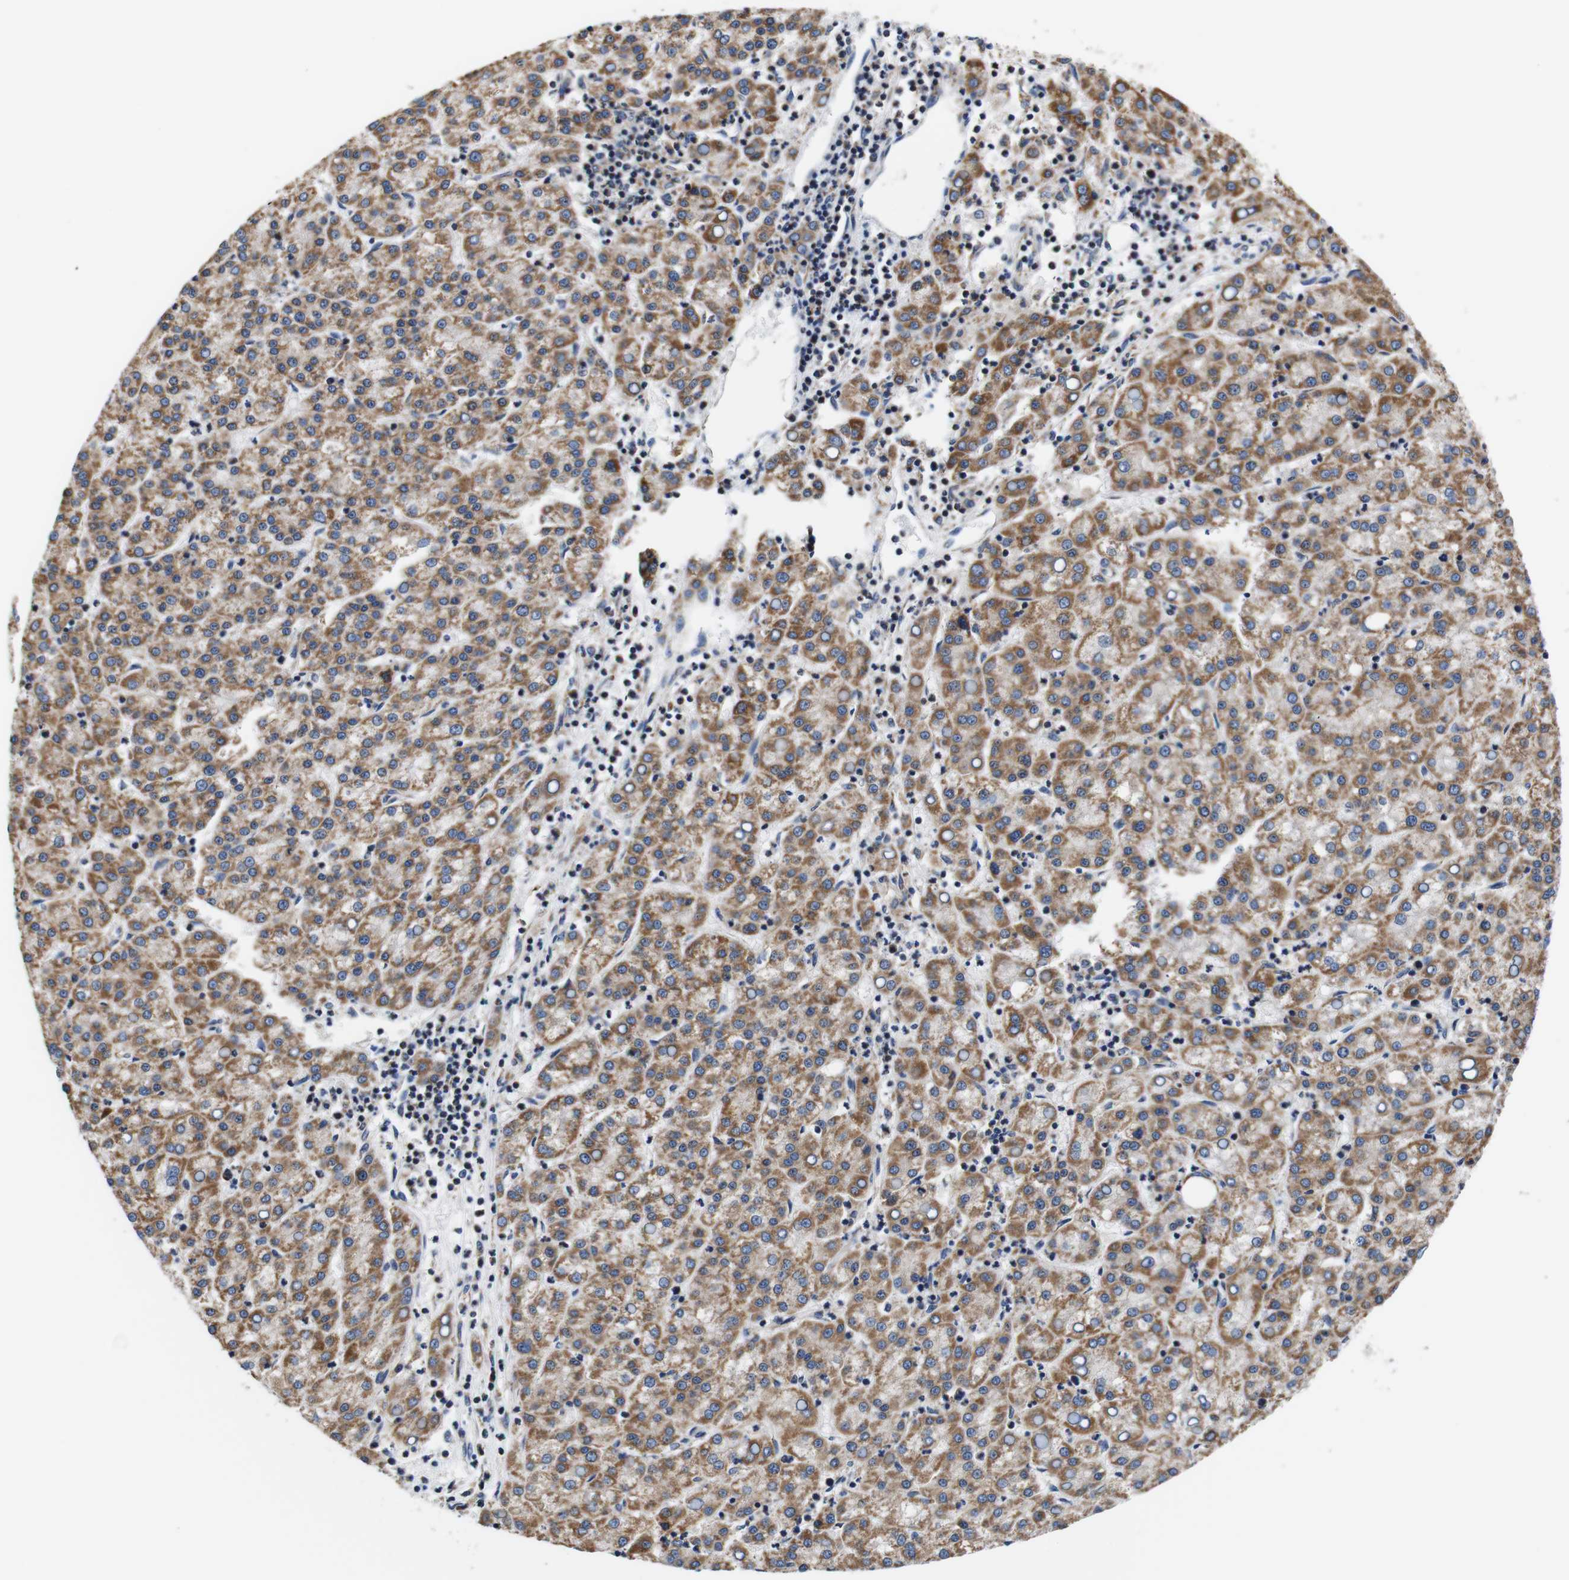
{"staining": {"intensity": "moderate", "quantity": ">75%", "location": "cytoplasmic/membranous"}, "tissue": "liver cancer", "cell_type": "Tumor cells", "image_type": "cancer", "snomed": [{"axis": "morphology", "description": "Carcinoma, Hepatocellular, NOS"}, {"axis": "topography", "description": "Liver"}], "caption": "Hepatocellular carcinoma (liver) stained for a protein shows moderate cytoplasmic/membranous positivity in tumor cells.", "gene": "LRP4", "patient": {"sex": "female", "age": 58}}